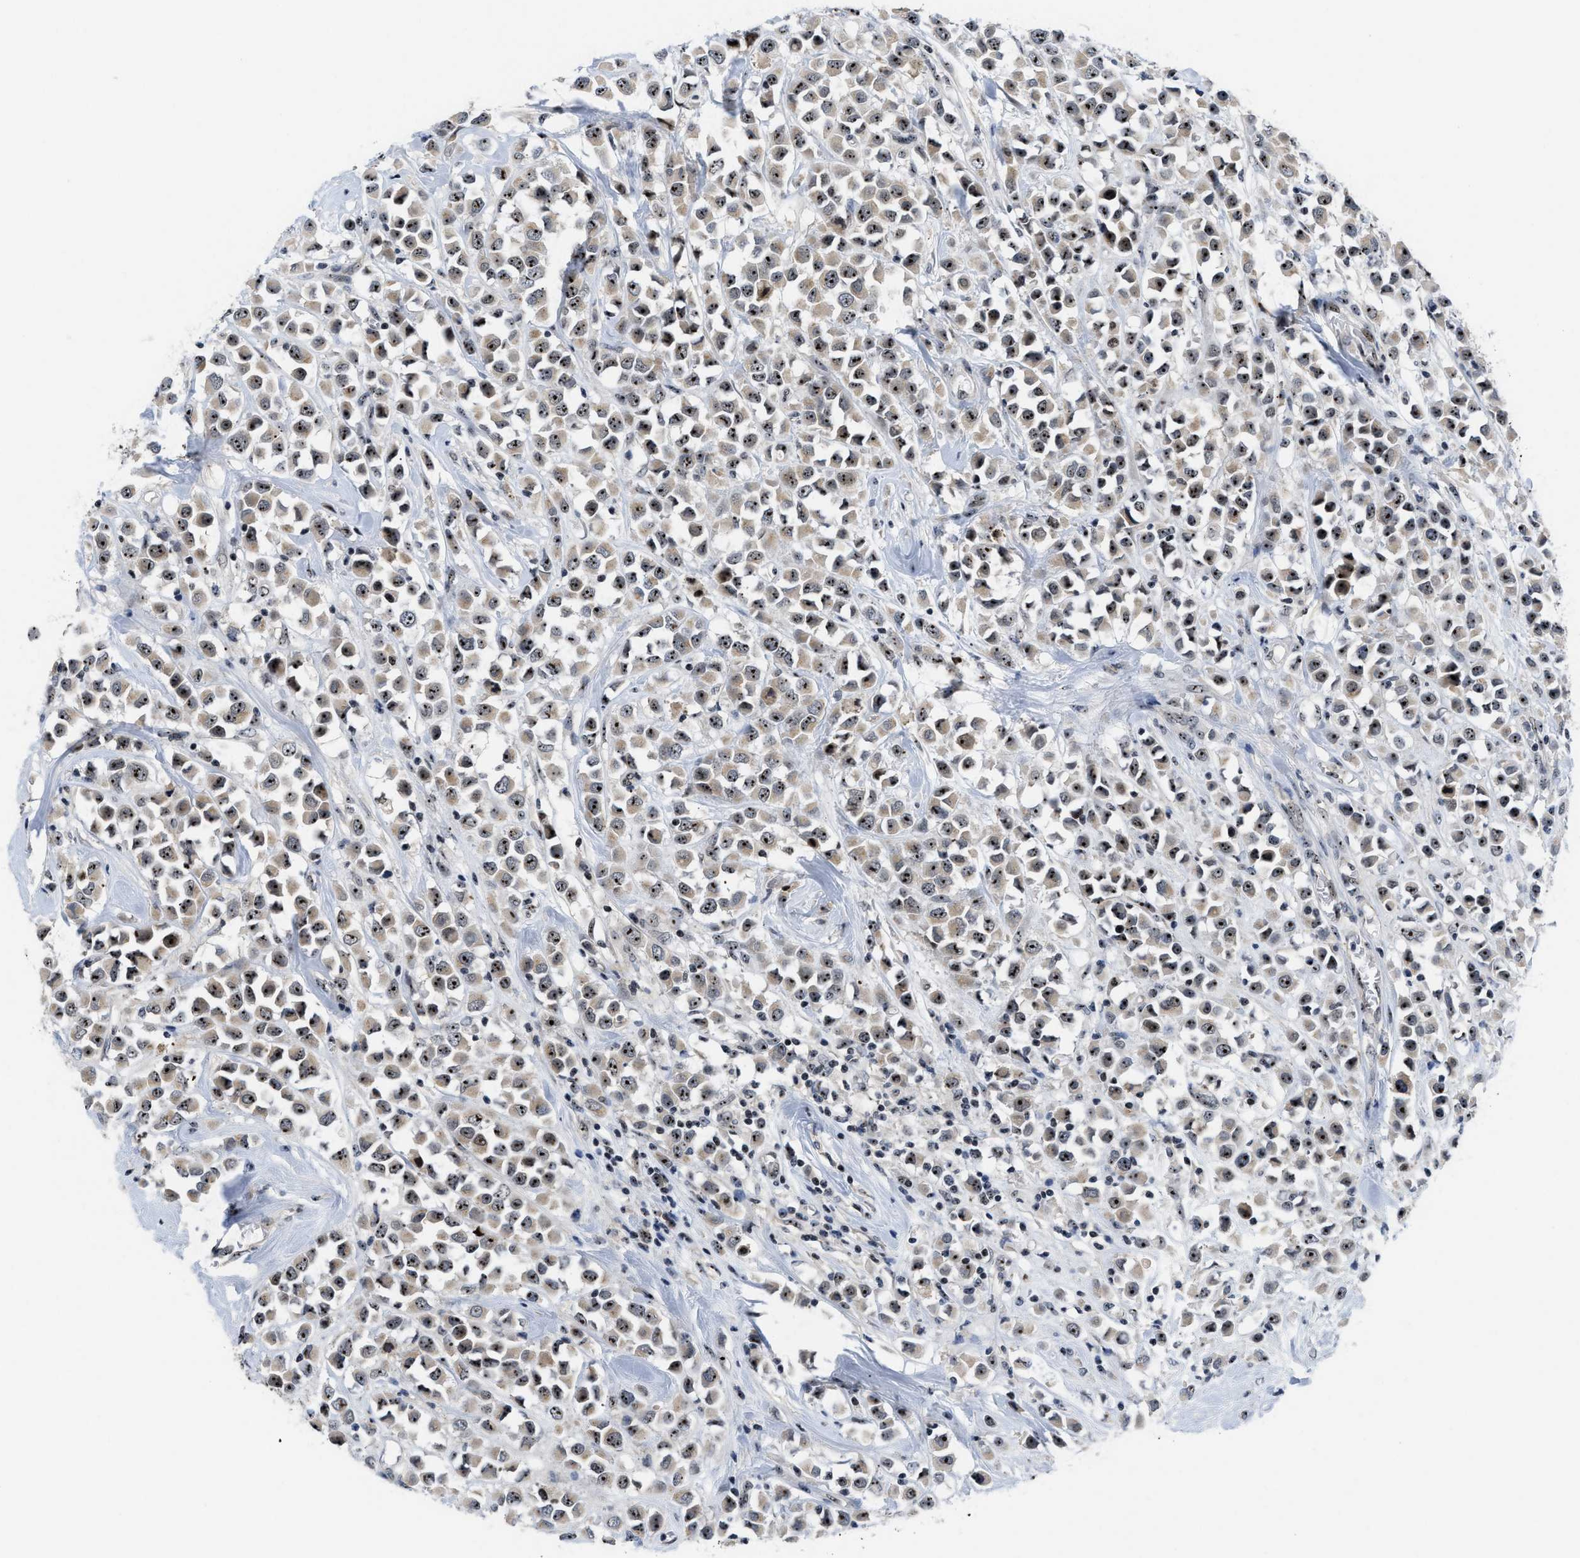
{"staining": {"intensity": "moderate", "quantity": ">75%", "location": "nuclear"}, "tissue": "breast cancer", "cell_type": "Tumor cells", "image_type": "cancer", "snomed": [{"axis": "morphology", "description": "Duct carcinoma"}, {"axis": "topography", "description": "Breast"}], "caption": "A histopathology image of breast infiltrating ductal carcinoma stained for a protein demonstrates moderate nuclear brown staining in tumor cells.", "gene": "NOP58", "patient": {"sex": "female", "age": 61}}